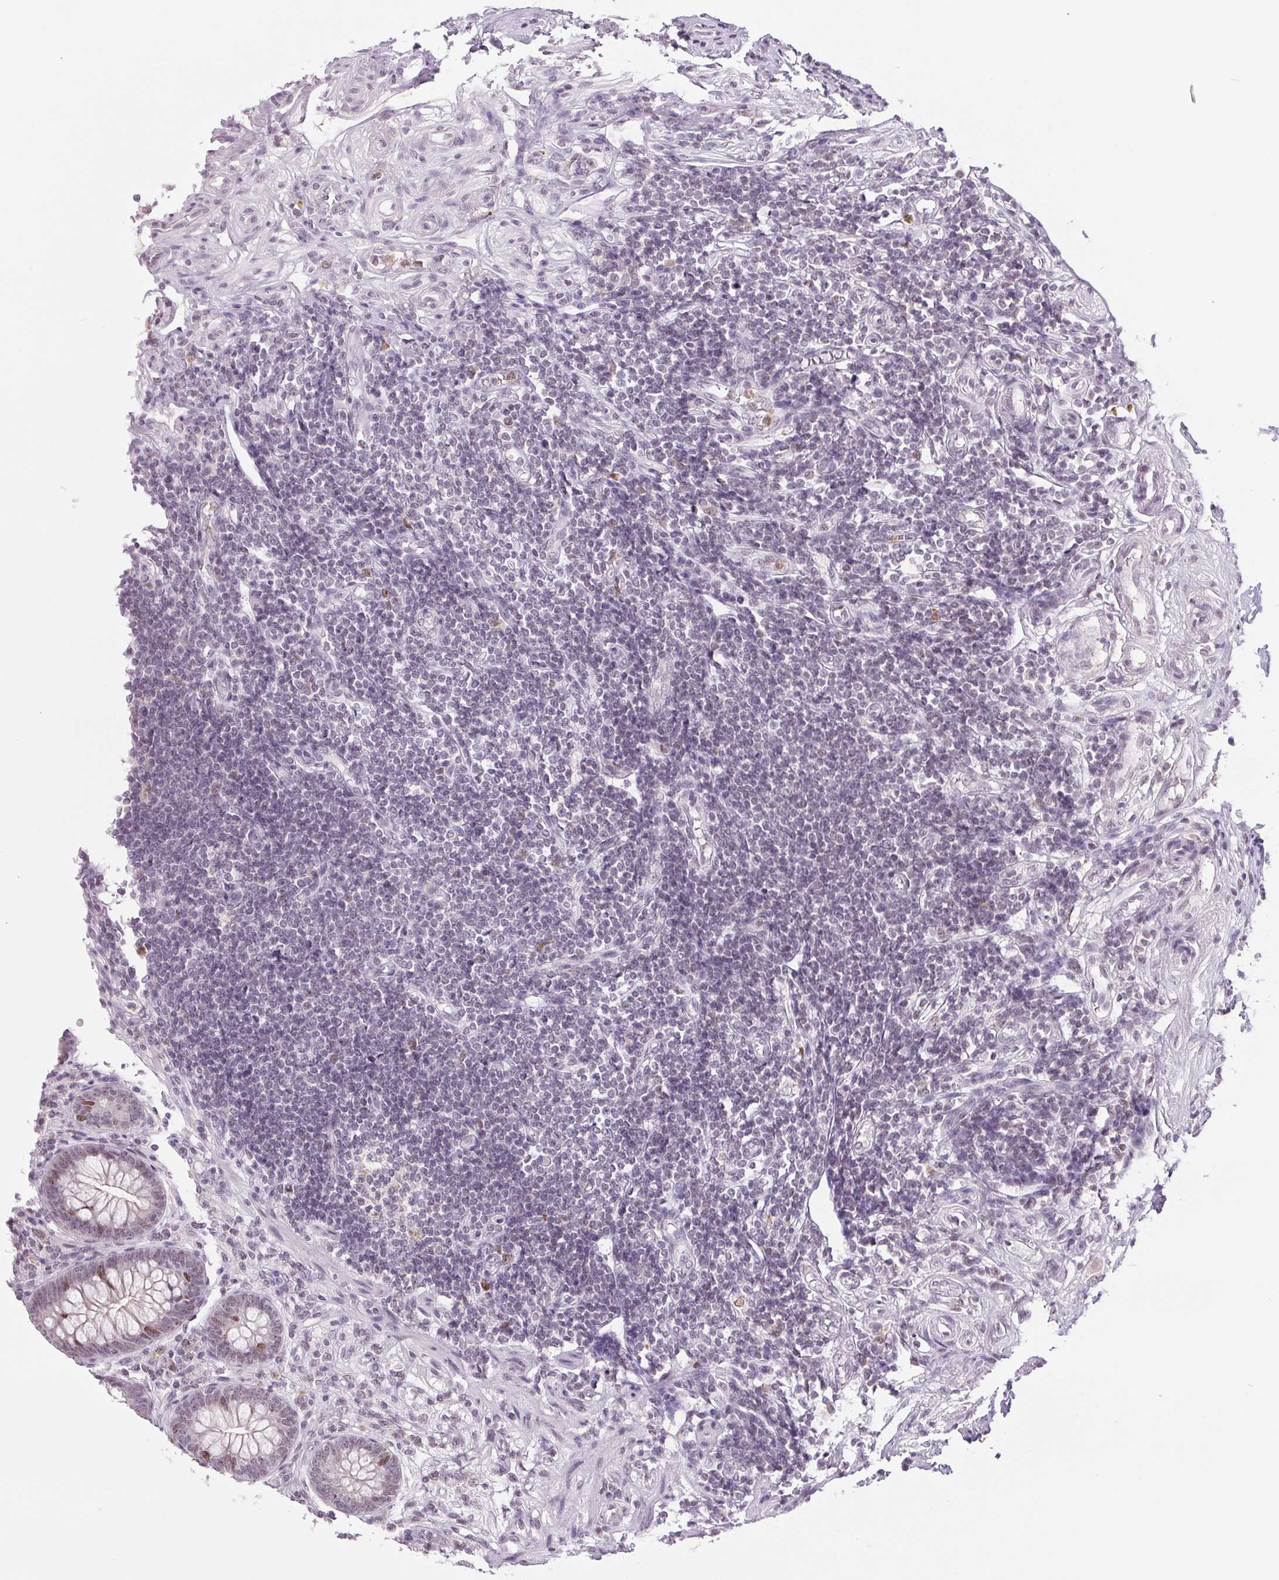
{"staining": {"intensity": "moderate", "quantity": "<25%", "location": "nuclear"}, "tissue": "appendix", "cell_type": "Glandular cells", "image_type": "normal", "snomed": [{"axis": "morphology", "description": "Normal tissue, NOS"}, {"axis": "topography", "description": "Appendix"}], "caption": "This micrograph displays immunohistochemistry staining of benign appendix, with low moderate nuclear staining in approximately <25% of glandular cells.", "gene": "SMIM6", "patient": {"sex": "female", "age": 57}}